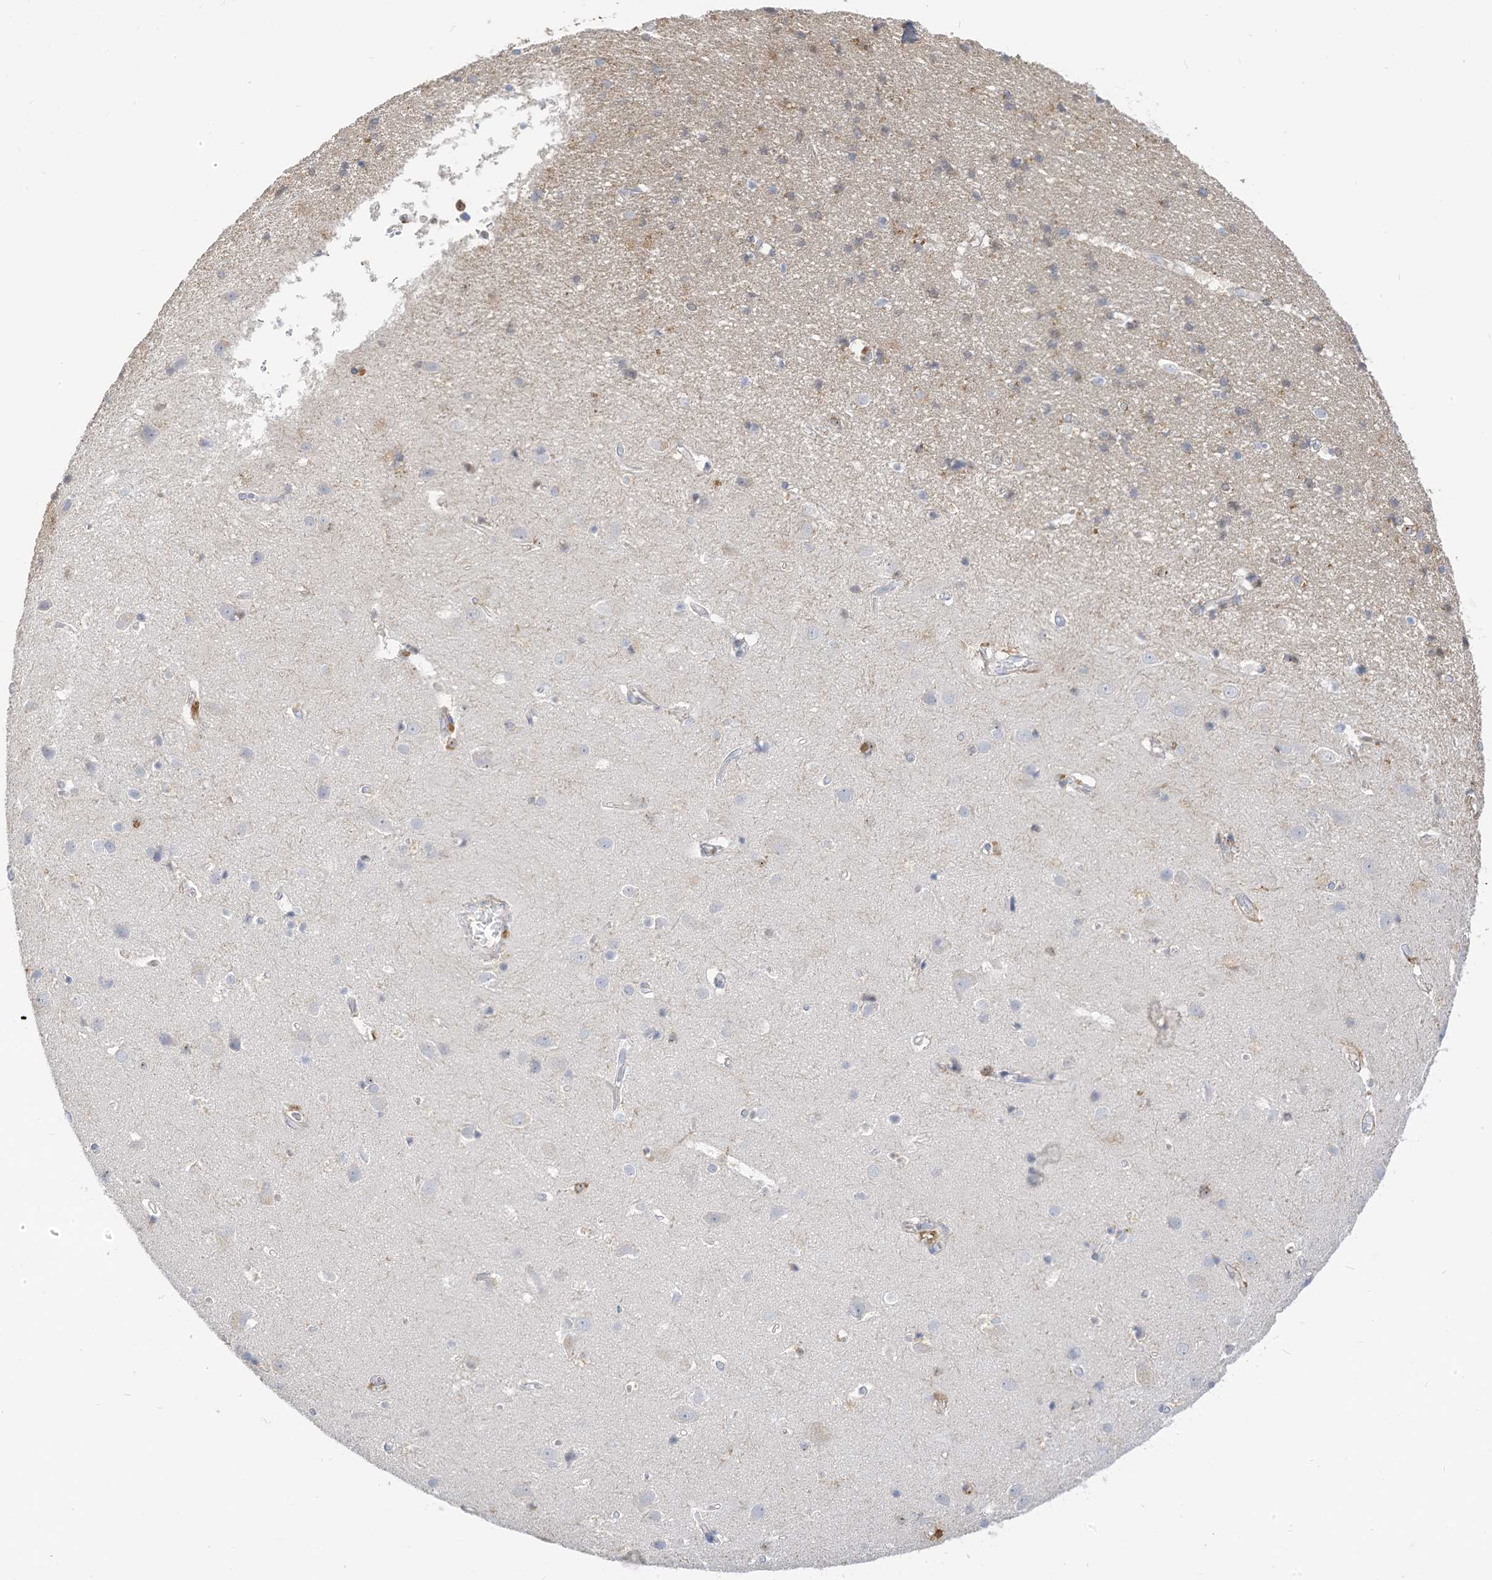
{"staining": {"intensity": "moderate", "quantity": "25%-75%", "location": "cytoplasmic/membranous"}, "tissue": "cerebral cortex", "cell_type": "Endothelial cells", "image_type": "normal", "snomed": [{"axis": "morphology", "description": "Normal tissue, NOS"}, {"axis": "topography", "description": "Cerebral cortex"}], "caption": "The photomicrograph displays staining of benign cerebral cortex, revealing moderate cytoplasmic/membranous protein expression (brown color) within endothelial cells.", "gene": "ATP13A1", "patient": {"sex": "male", "age": 54}}